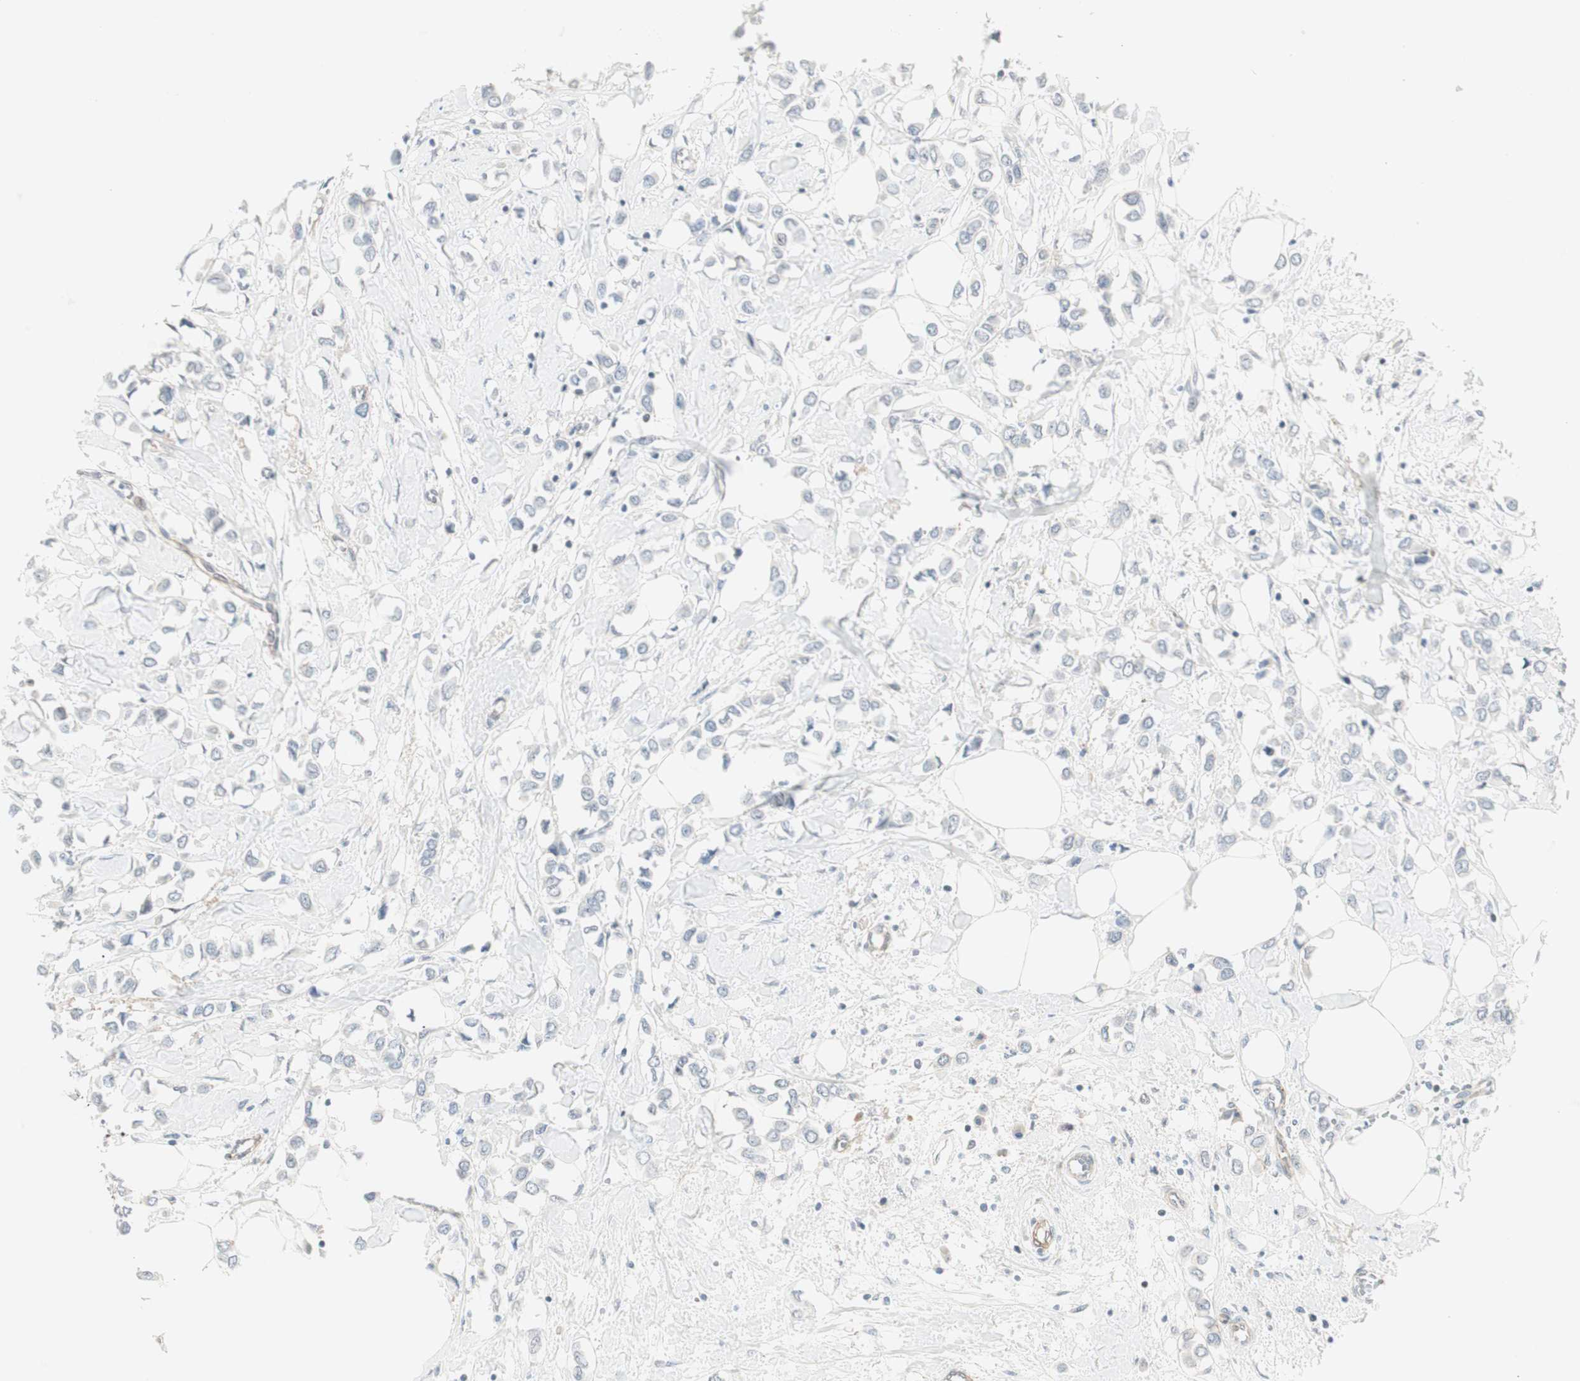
{"staining": {"intensity": "negative", "quantity": "none", "location": "none"}, "tissue": "breast cancer", "cell_type": "Tumor cells", "image_type": "cancer", "snomed": [{"axis": "morphology", "description": "Lobular carcinoma"}, {"axis": "topography", "description": "Breast"}], "caption": "An immunohistochemistry (IHC) micrograph of breast cancer is shown. There is no staining in tumor cells of breast cancer.", "gene": "ITGB4", "patient": {"sex": "female", "age": 51}}